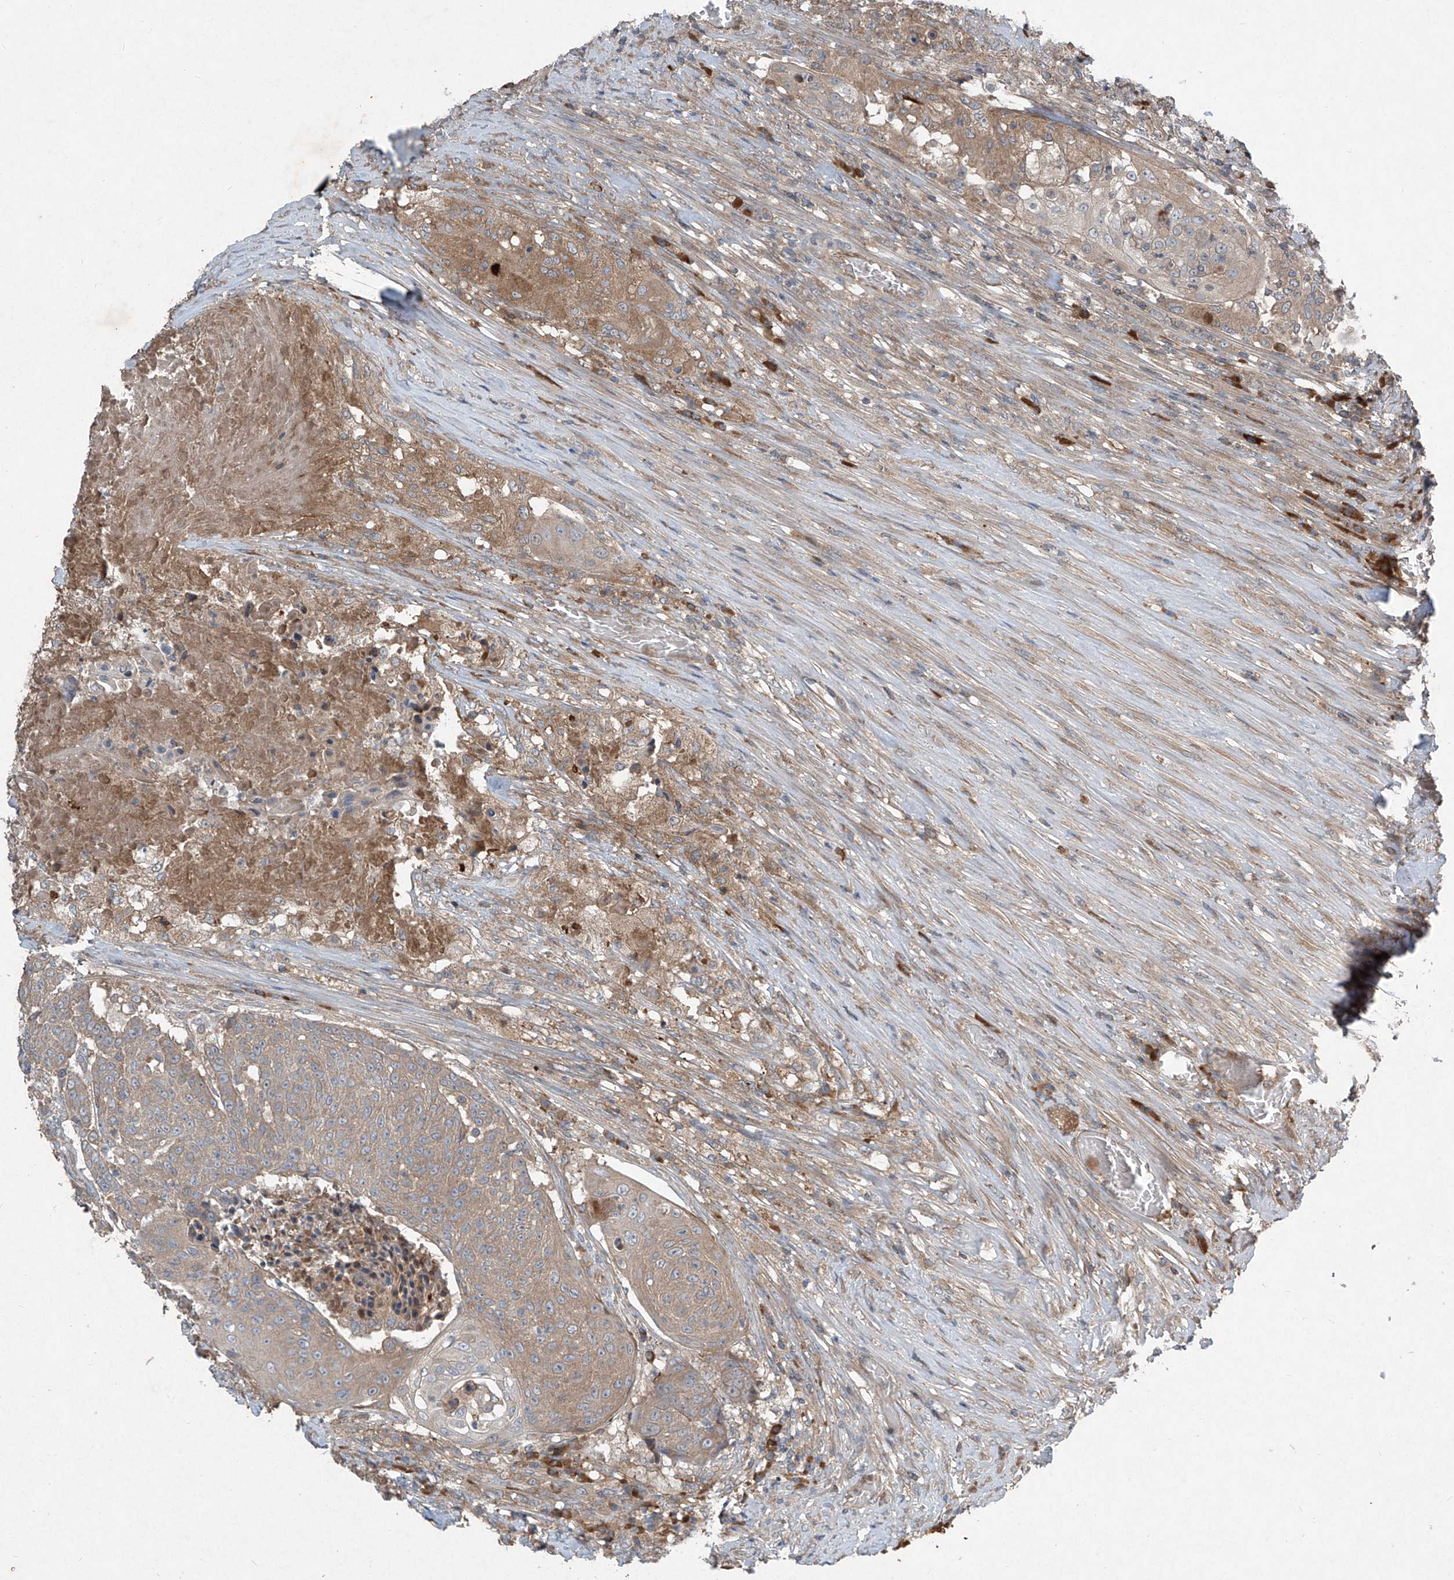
{"staining": {"intensity": "weak", "quantity": ">75%", "location": "cytoplasmic/membranous"}, "tissue": "urothelial cancer", "cell_type": "Tumor cells", "image_type": "cancer", "snomed": [{"axis": "morphology", "description": "Urothelial carcinoma, High grade"}, {"axis": "topography", "description": "Urinary bladder"}], "caption": "A brown stain labels weak cytoplasmic/membranous expression of a protein in high-grade urothelial carcinoma tumor cells.", "gene": "FOXRED2", "patient": {"sex": "female", "age": 63}}